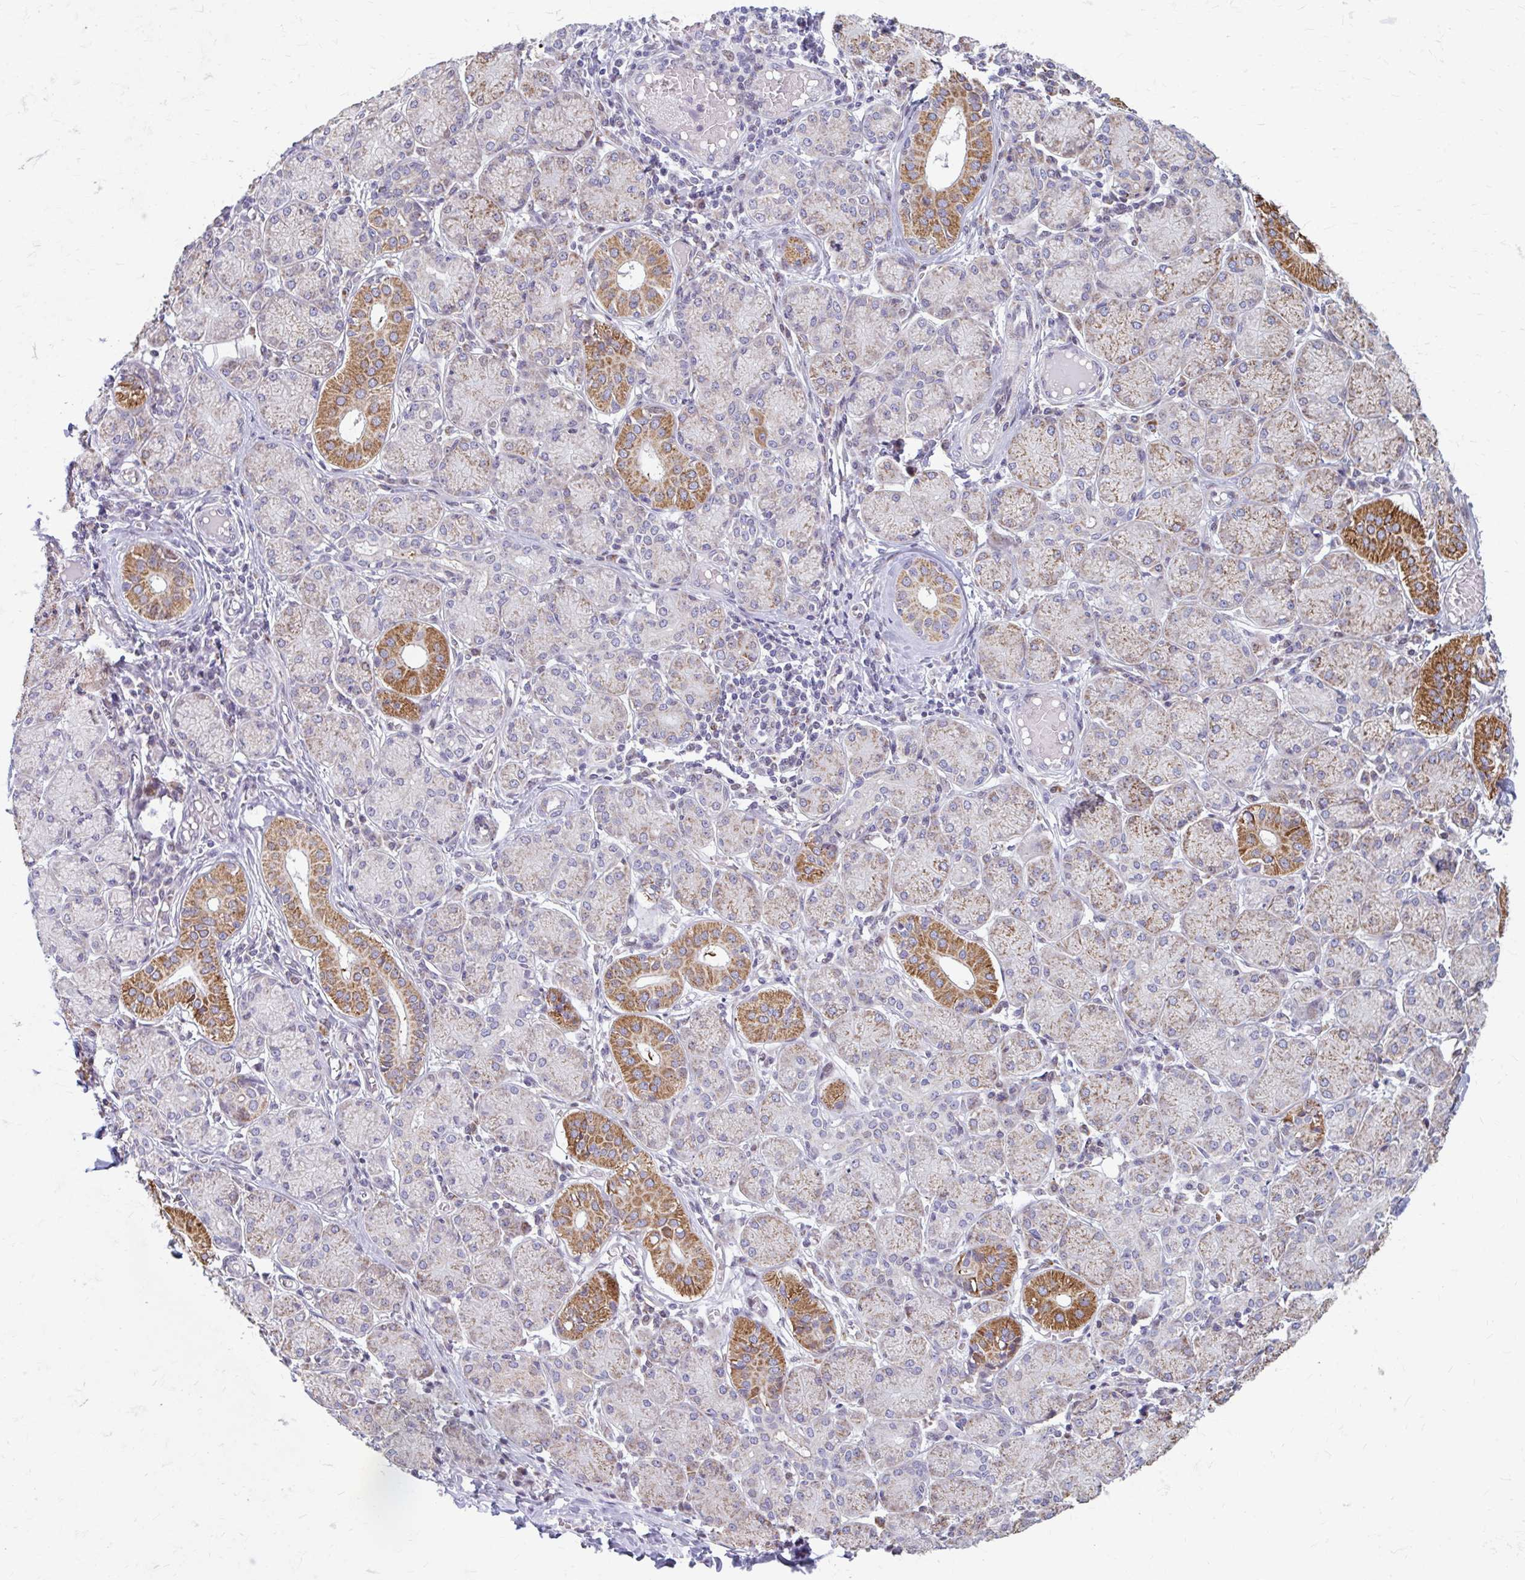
{"staining": {"intensity": "moderate", "quantity": "<25%", "location": "cytoplasmic/membranous"}, "tissue": "salivary gland", "cell_type": "Glandular cells", "image_type": "normal", "snomed": [{"axis": "morphology", "description": "Normal tissue, NOS"}, {"axis": "topography", "description": "Salivary gland"}], "caption": "Salivary gland stained with a brown dye shows moderate cytoplasmic/membranous positive expression in about <25% of glandular cells.", "gene": "BEAN1", "patient": {"sex": "female", "age": 24}}